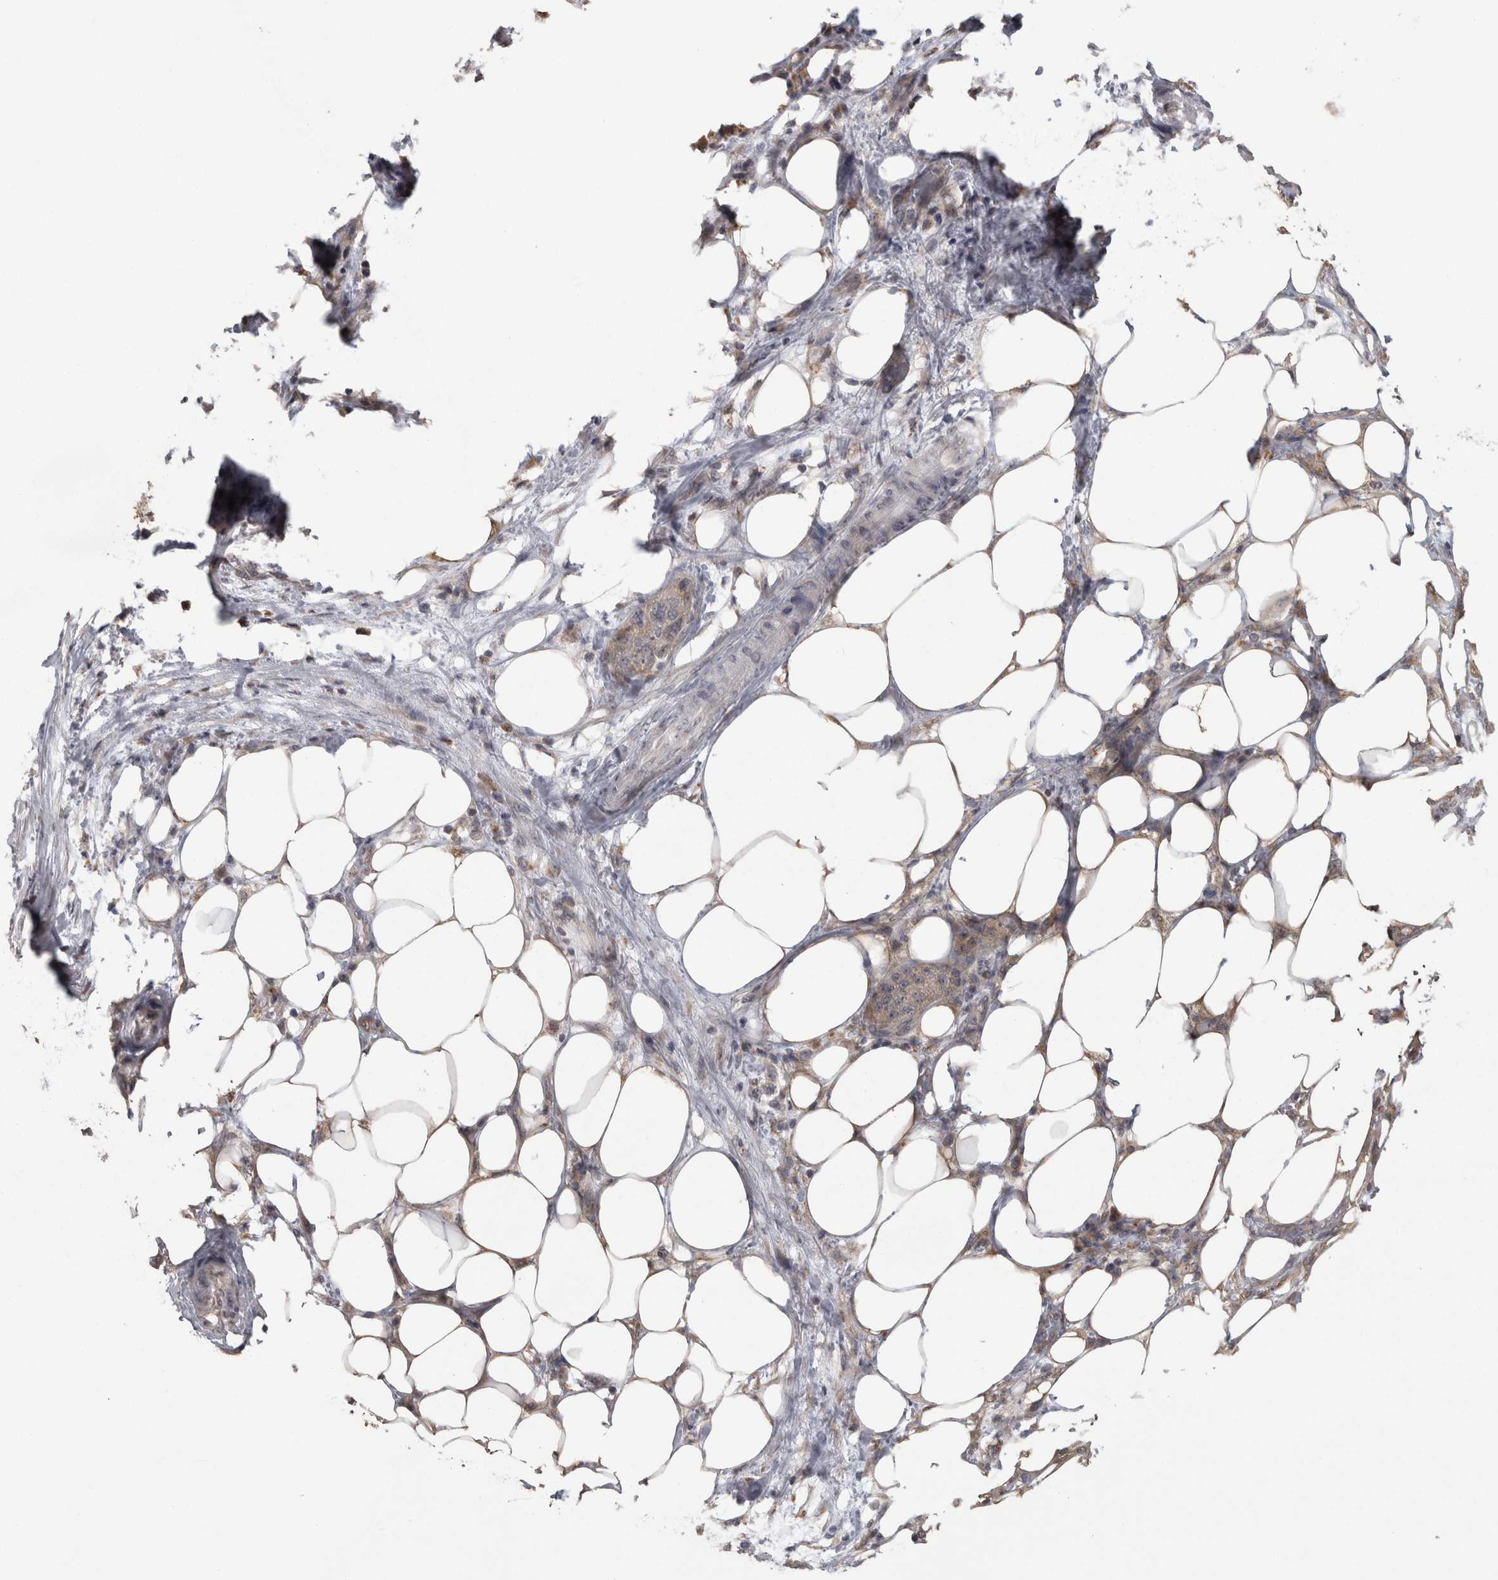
{"staining": {"intensity": "negative", "quantity": "none", "location": "none"}, "tissue": "pancreatic cancer", "cell_type": "Tumor cells", "image_type": "cancer", "snomed": [{"axis": "morphology", "description": "Adenocarcinoma, NOS"}, {"axis": "topography", "description": "Pancreas"}], "caption": "An image of human pancreatic adenocarcinoma is negative for staining in tumor cells.", "gene": "RAB29", "patient": {"sex": "female", "age": 78}}